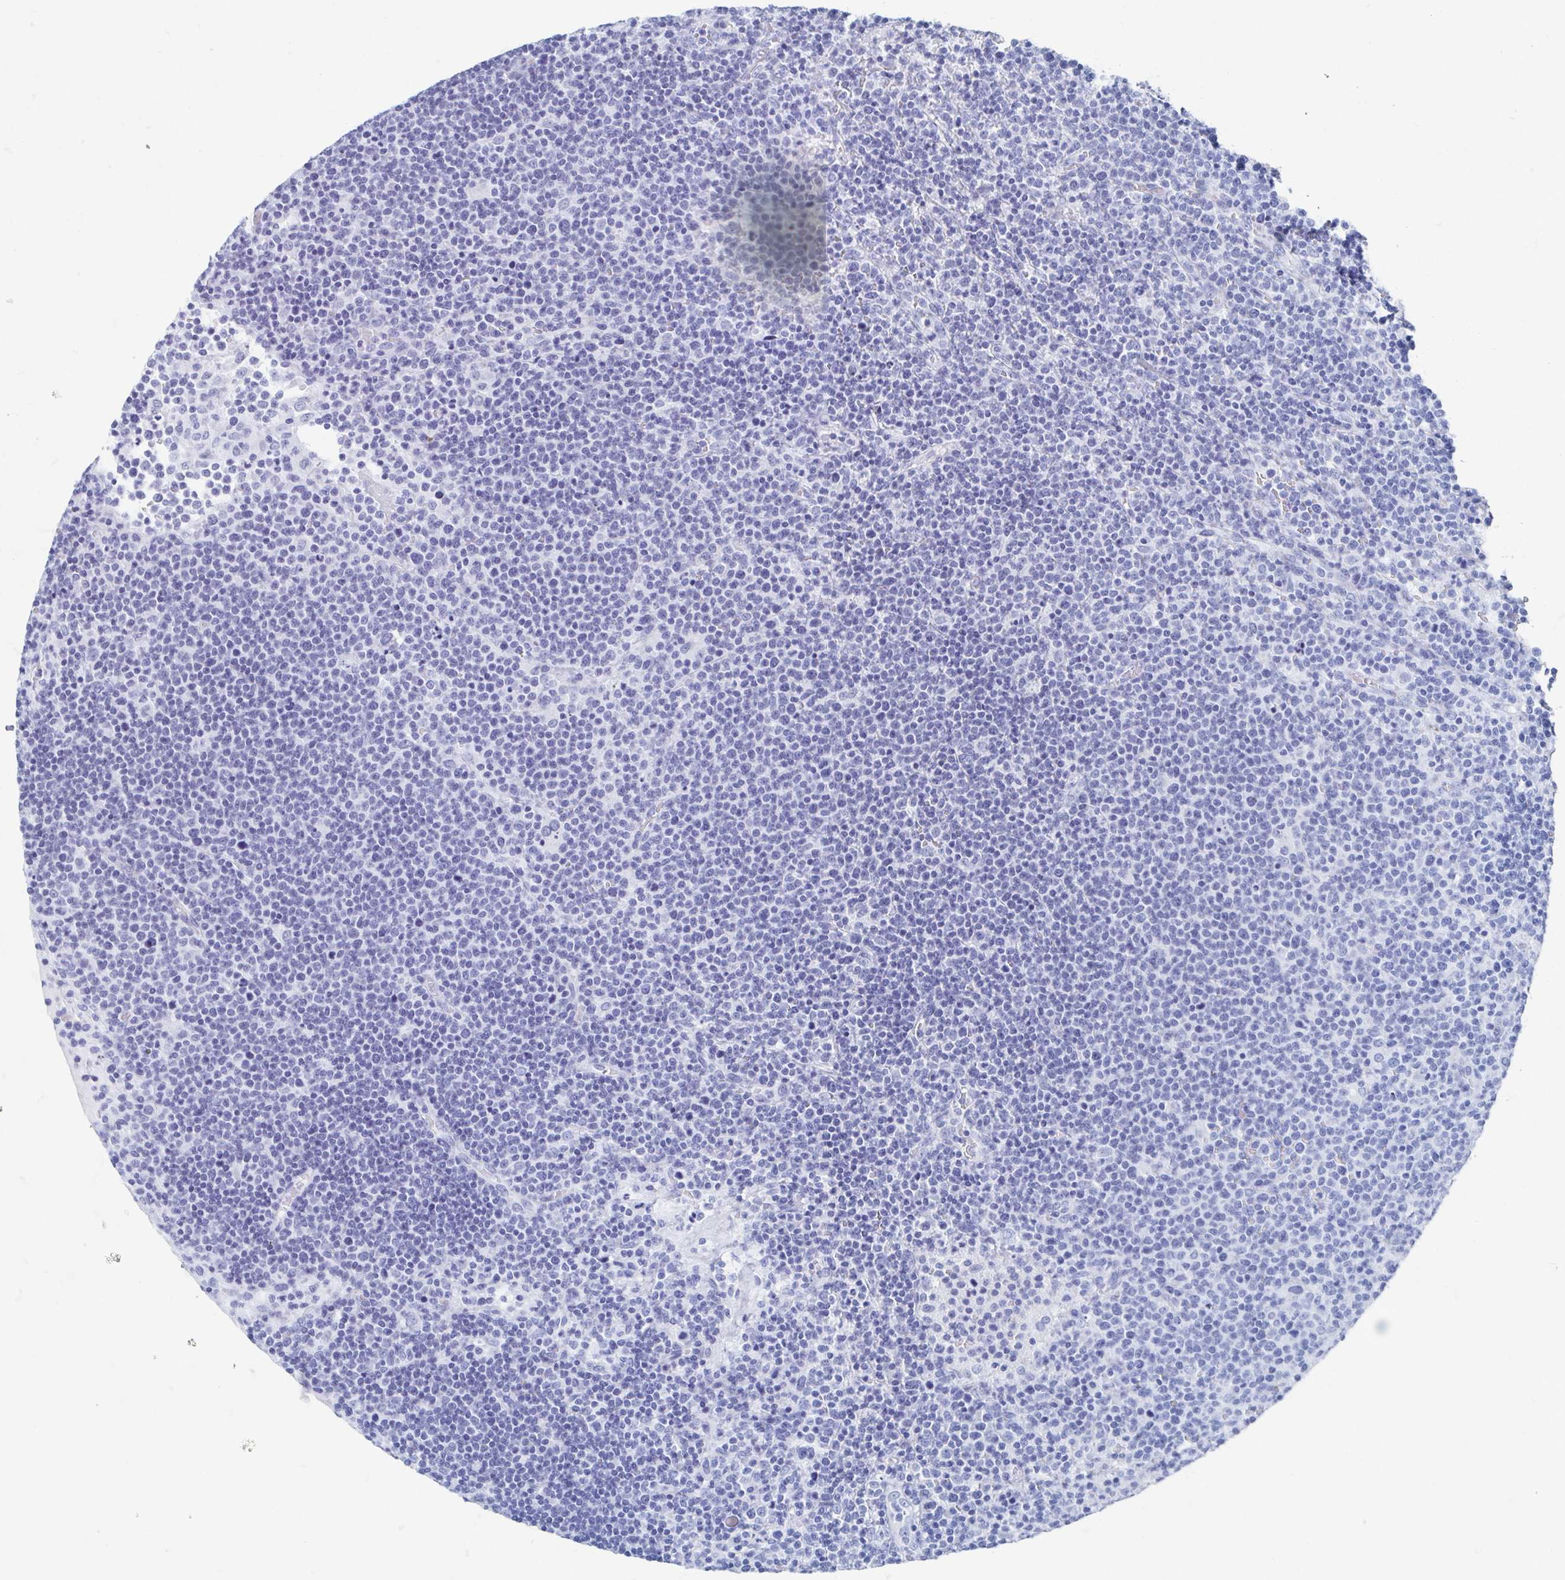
{"staining": {"intensity": "negative", "quantity": "none", "location": "none"}, "tissue": "lymphoma", "cell_type": "Tumor cells", "image_type": "cancer", "snomed": [{"axis": "morphology", "description": "Malignant lymphoma, non-Hodgkin's type, High grade"}, {"axis": "topography", "description": "Lymph node"}], "caption": "A high-resolution micrograph shows immunohistochemistry staining of lymphoma, which exhibits no significant positivity in tumor cells.", "gene": "C10orf53", "patient": {"sex": "male", "age": 61}}